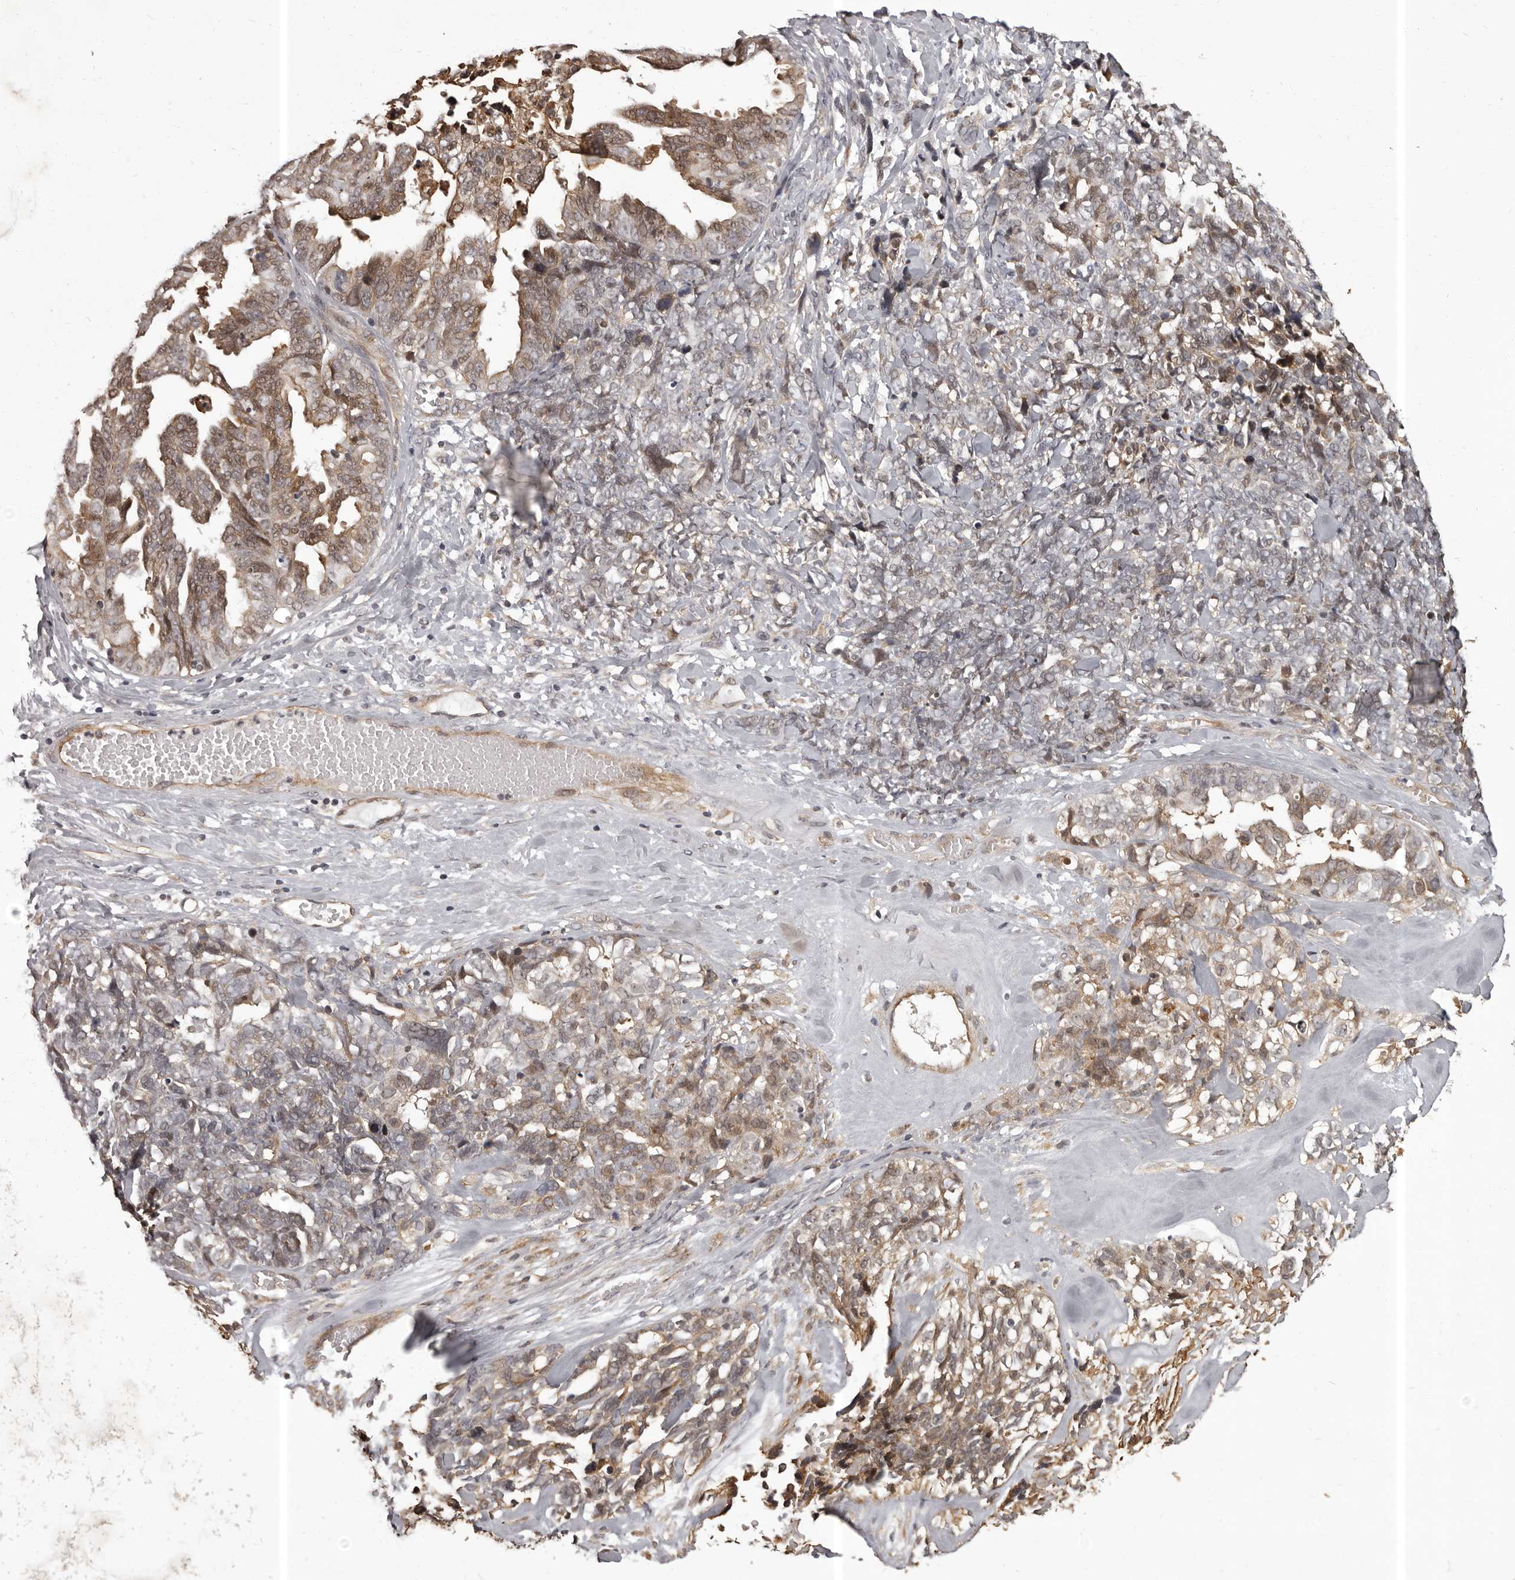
{"staining": {"intensity": "moderate", "quantity": ">75%", "location": "cytoplasmic/membranous"}, "tissue": "ovarian cancer", "cell_type": "Tumor cells", "image_type": "cancer", "snomed": [{"axis": "morphology", "description": "Cystadenocarcinoma, serous, NOS"}, {"axis": "topography", "description": "Ovary"}], "caption": "Human ovarian serous cystadenocarcinoma stained with a protein marker demonstrates moderate staining in tumor cells.", "gene": "SLITRK6", "patient": {"sex": "female", "age": 79}}